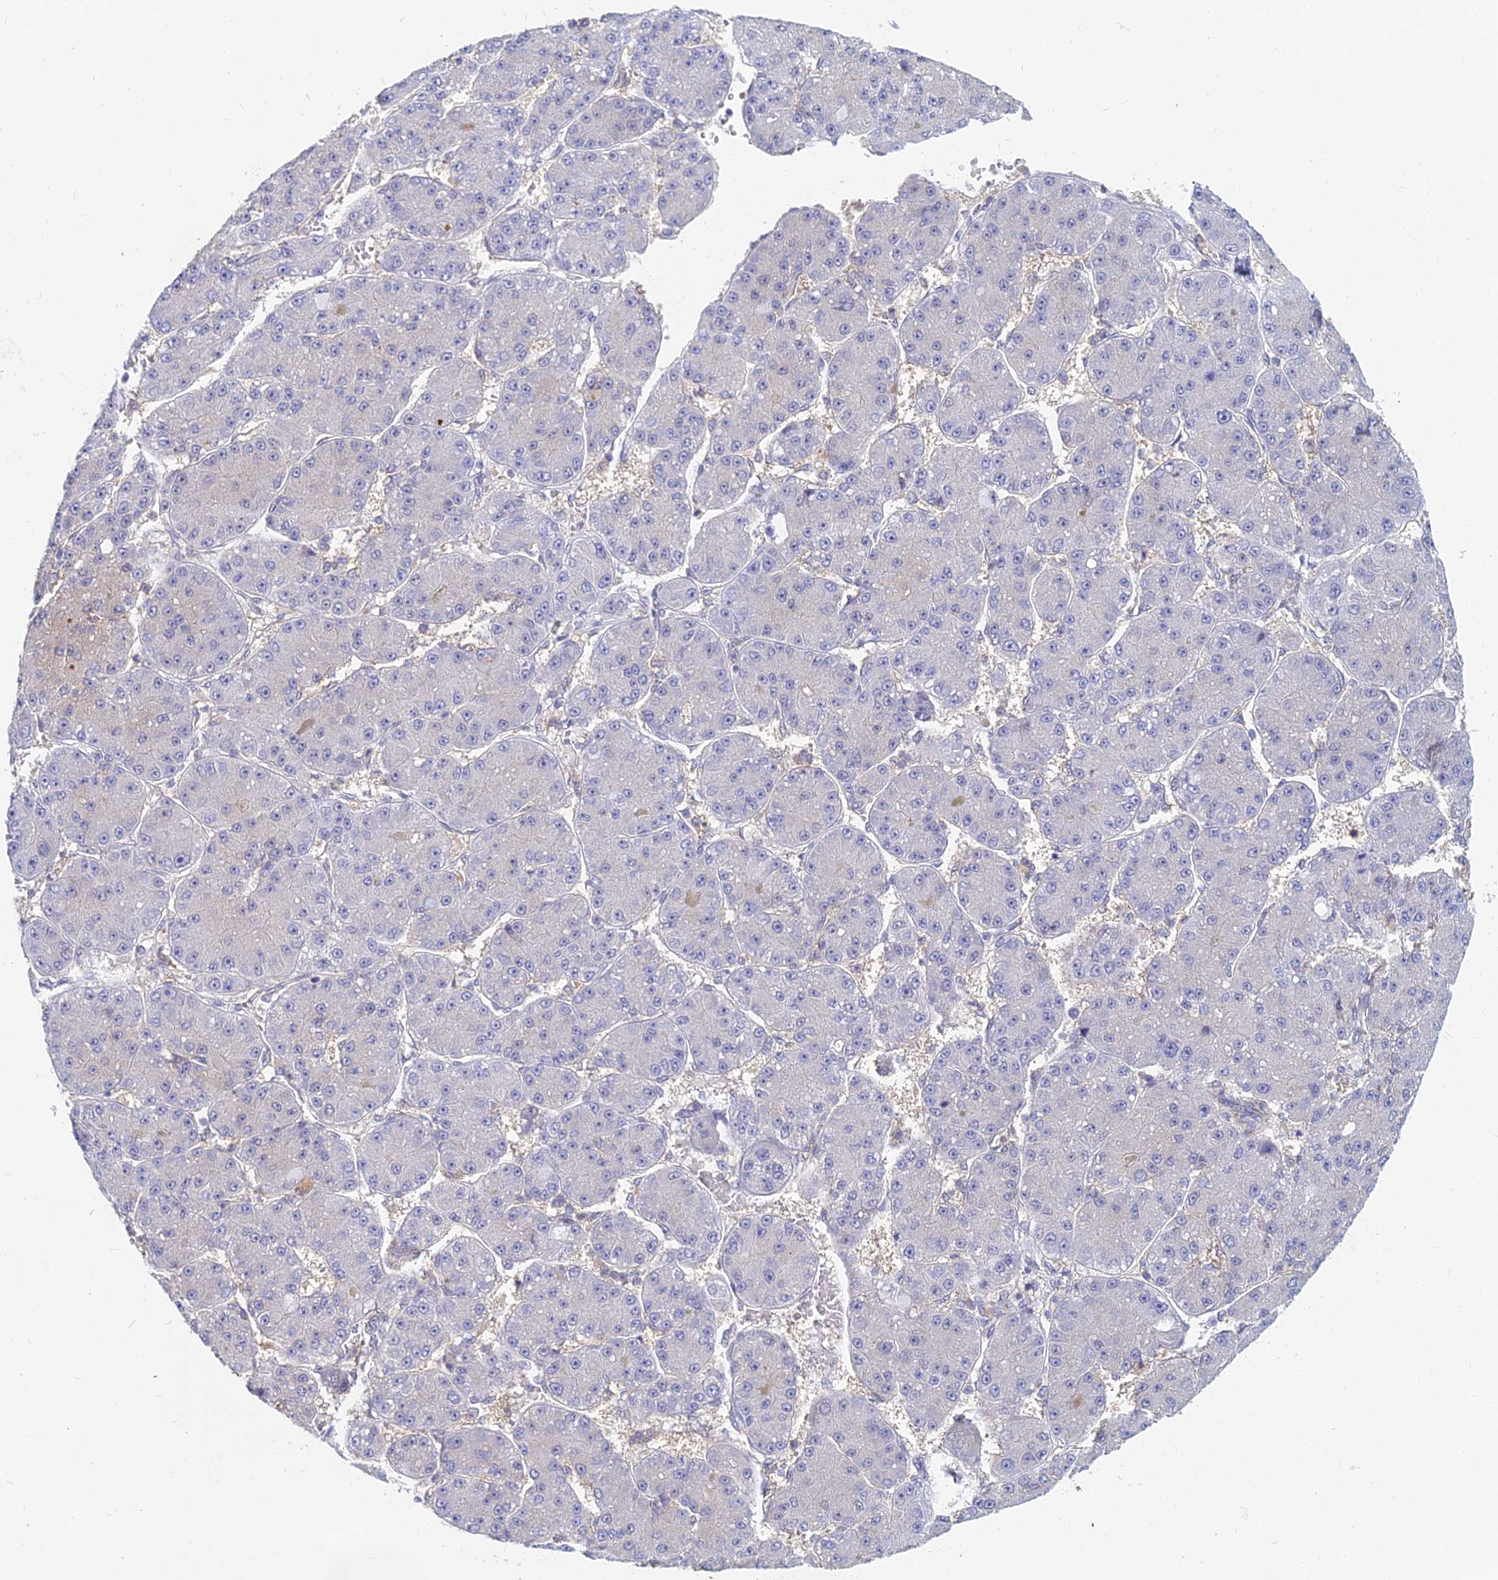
{"staining": {"intensity": "negative", "quantity": "none", "location": "none"}, "tissue": "liver cancer", "cell_type": "Tumor cells", "image_type": "cancer", "snomed": [{"axis": "morphology", "description": "Carcinoma, Hepatocellular, NOS"}, {"axis": "topography", "description": "Liver"}], "caption": "This is a photomicrograph of immunohistochemistry (IHC) staining of liver cancer (hepatocellular carcinoma), which shows no staining in tumor cells.", "gene": "B3GALT4", "patient": {"sex": "male", "age": 67}}